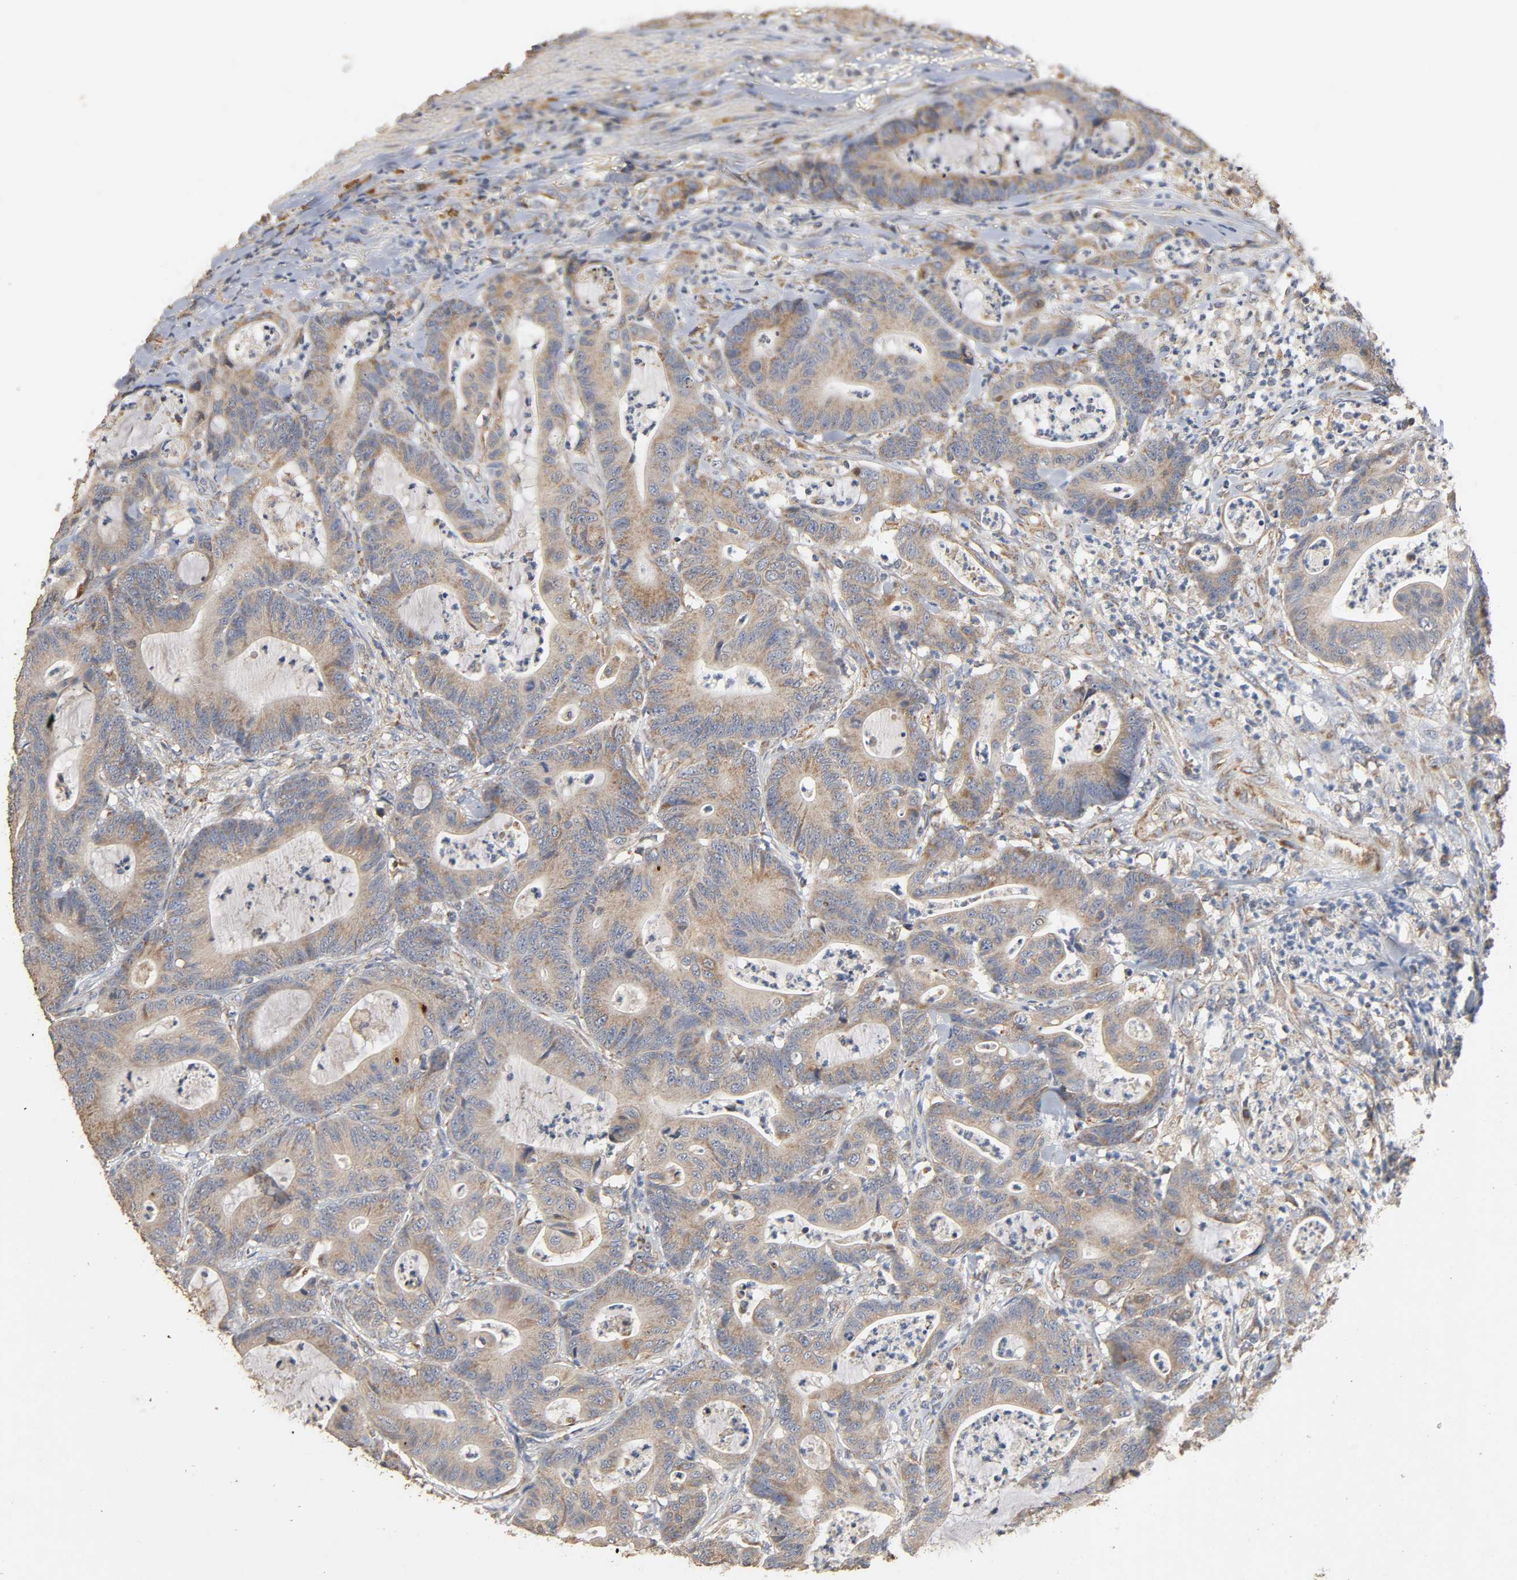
{"staining": {"intensity": "weak", "quantity": ">75%", "location": "cytoplasmic/membranous"}, "tissue": "colorectal cancer", "cell_type": "Tumor cells", "image_type": "cancer", "snomed": [{"axis": "morphology", "description": "Adenocarcinoma, NOS"}, {"axis": "topography", "description": "Colon"}], "caption": "DAB (3,3'-diaminobenzidine) immunohistochemical staining of adenocarcinoma (colorectal) shows weak cytoplasmic/membranous protein positivity in approximately >75% of tumor cells.", "gene": "NDUFS3", "patient": {"sex": "female", "age": 84}}